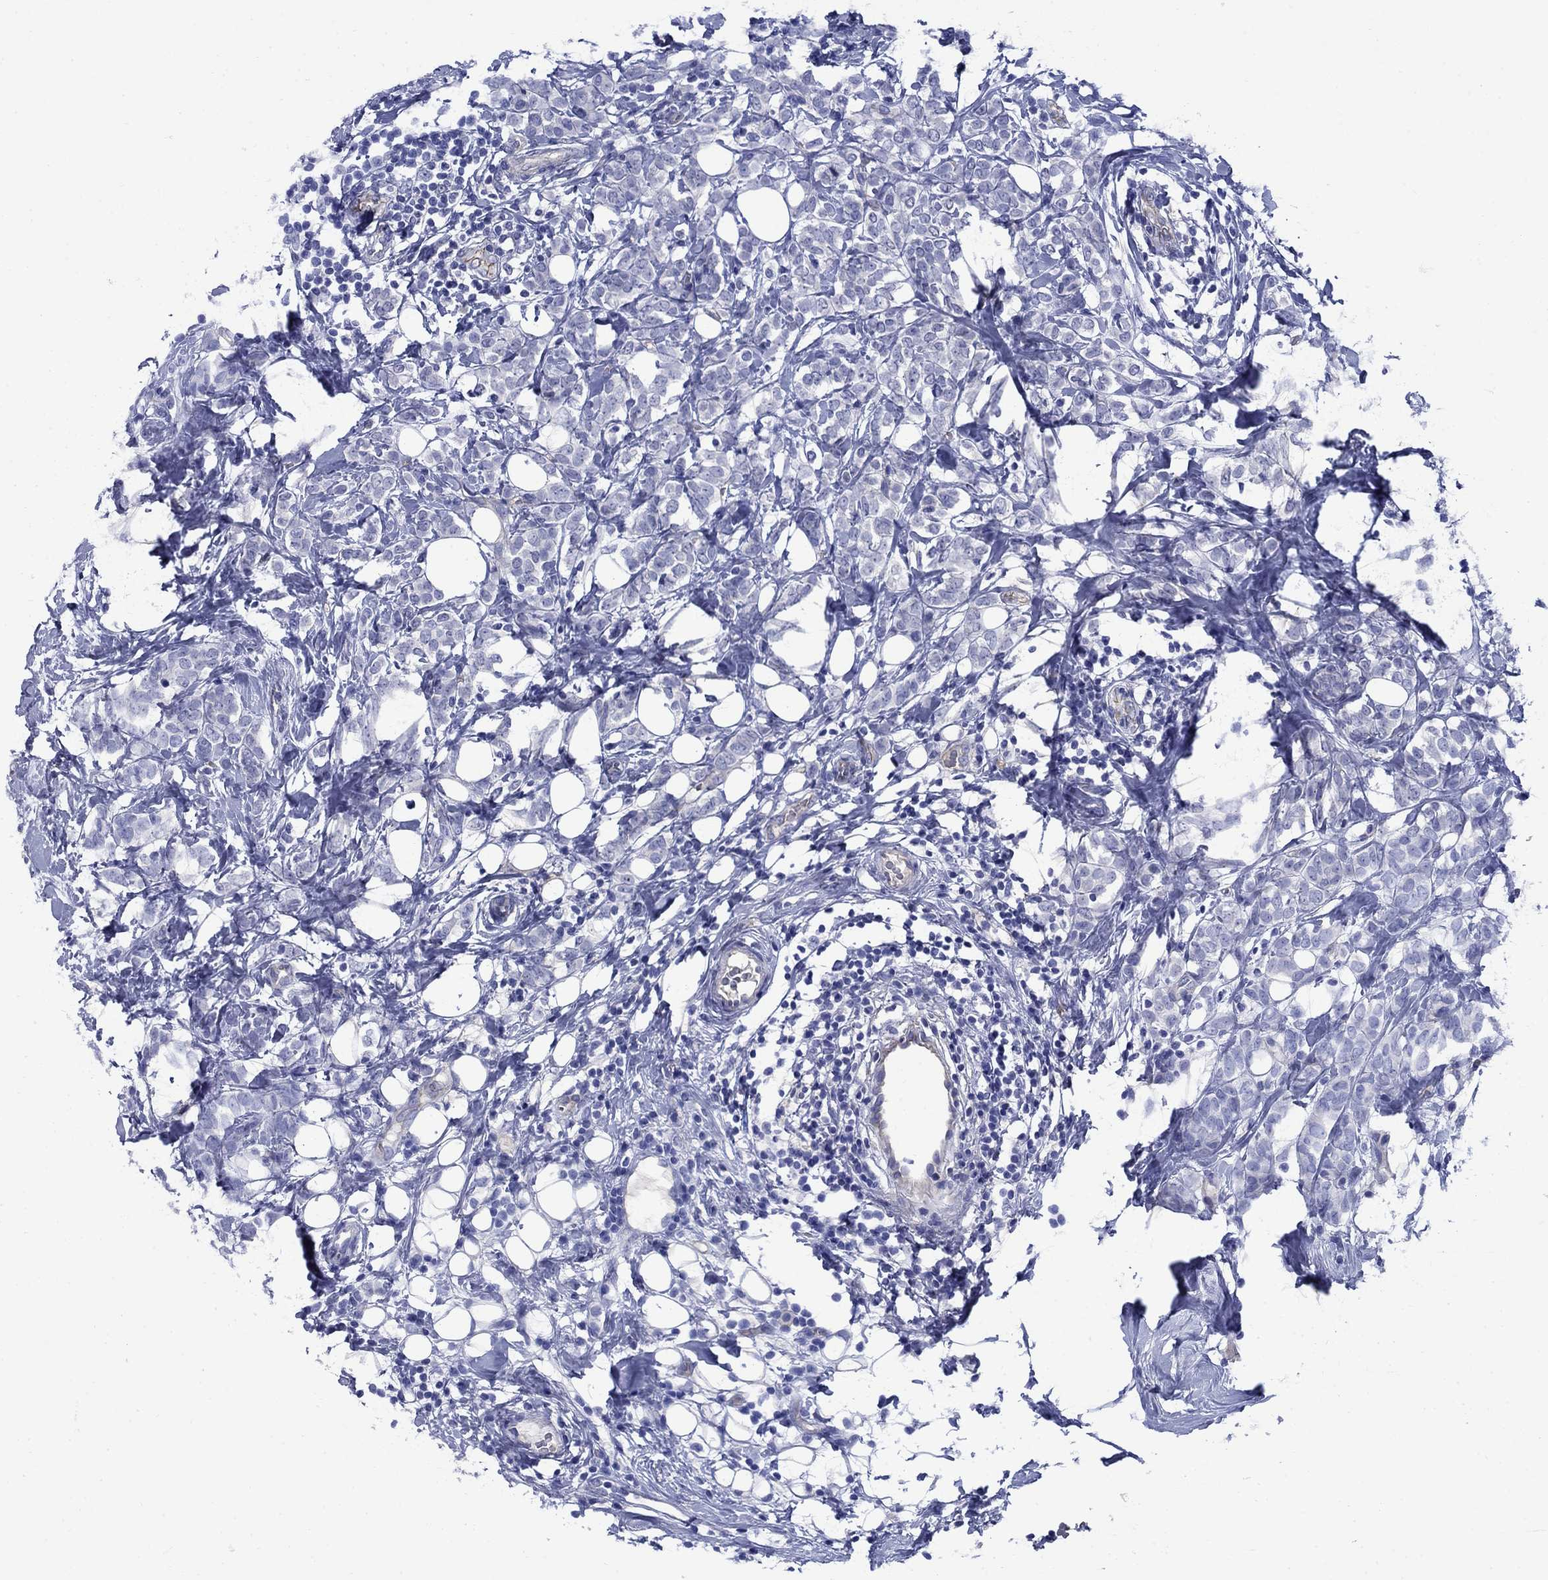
{"staining": {"intensity": "negative", "quantity": "none", "location": "none"}, "tissue": "breast cancer", "cell_type": "Tumor cells", "image_type": "cancer", "snomed": [{"axis": "morphology", "description": "Lobular carcinoma"}, {"axis": "topography", "description": "Breast"}], "caption": "Immunohistochemistry photomicrograph of neoplastic tissue: breast cancer (lobular carcinoma) stained with DAB (3,3'-diaminobenzidine) shows no significant protein expression in tumor cells. Brightfield microscopy of immunohistochemistry (IHC) stained with DAB (brown) and hematoxylin (blue), captured at high magnification.", "gene": "SMCP", "patient": {"sex": "female", "age": 49}}